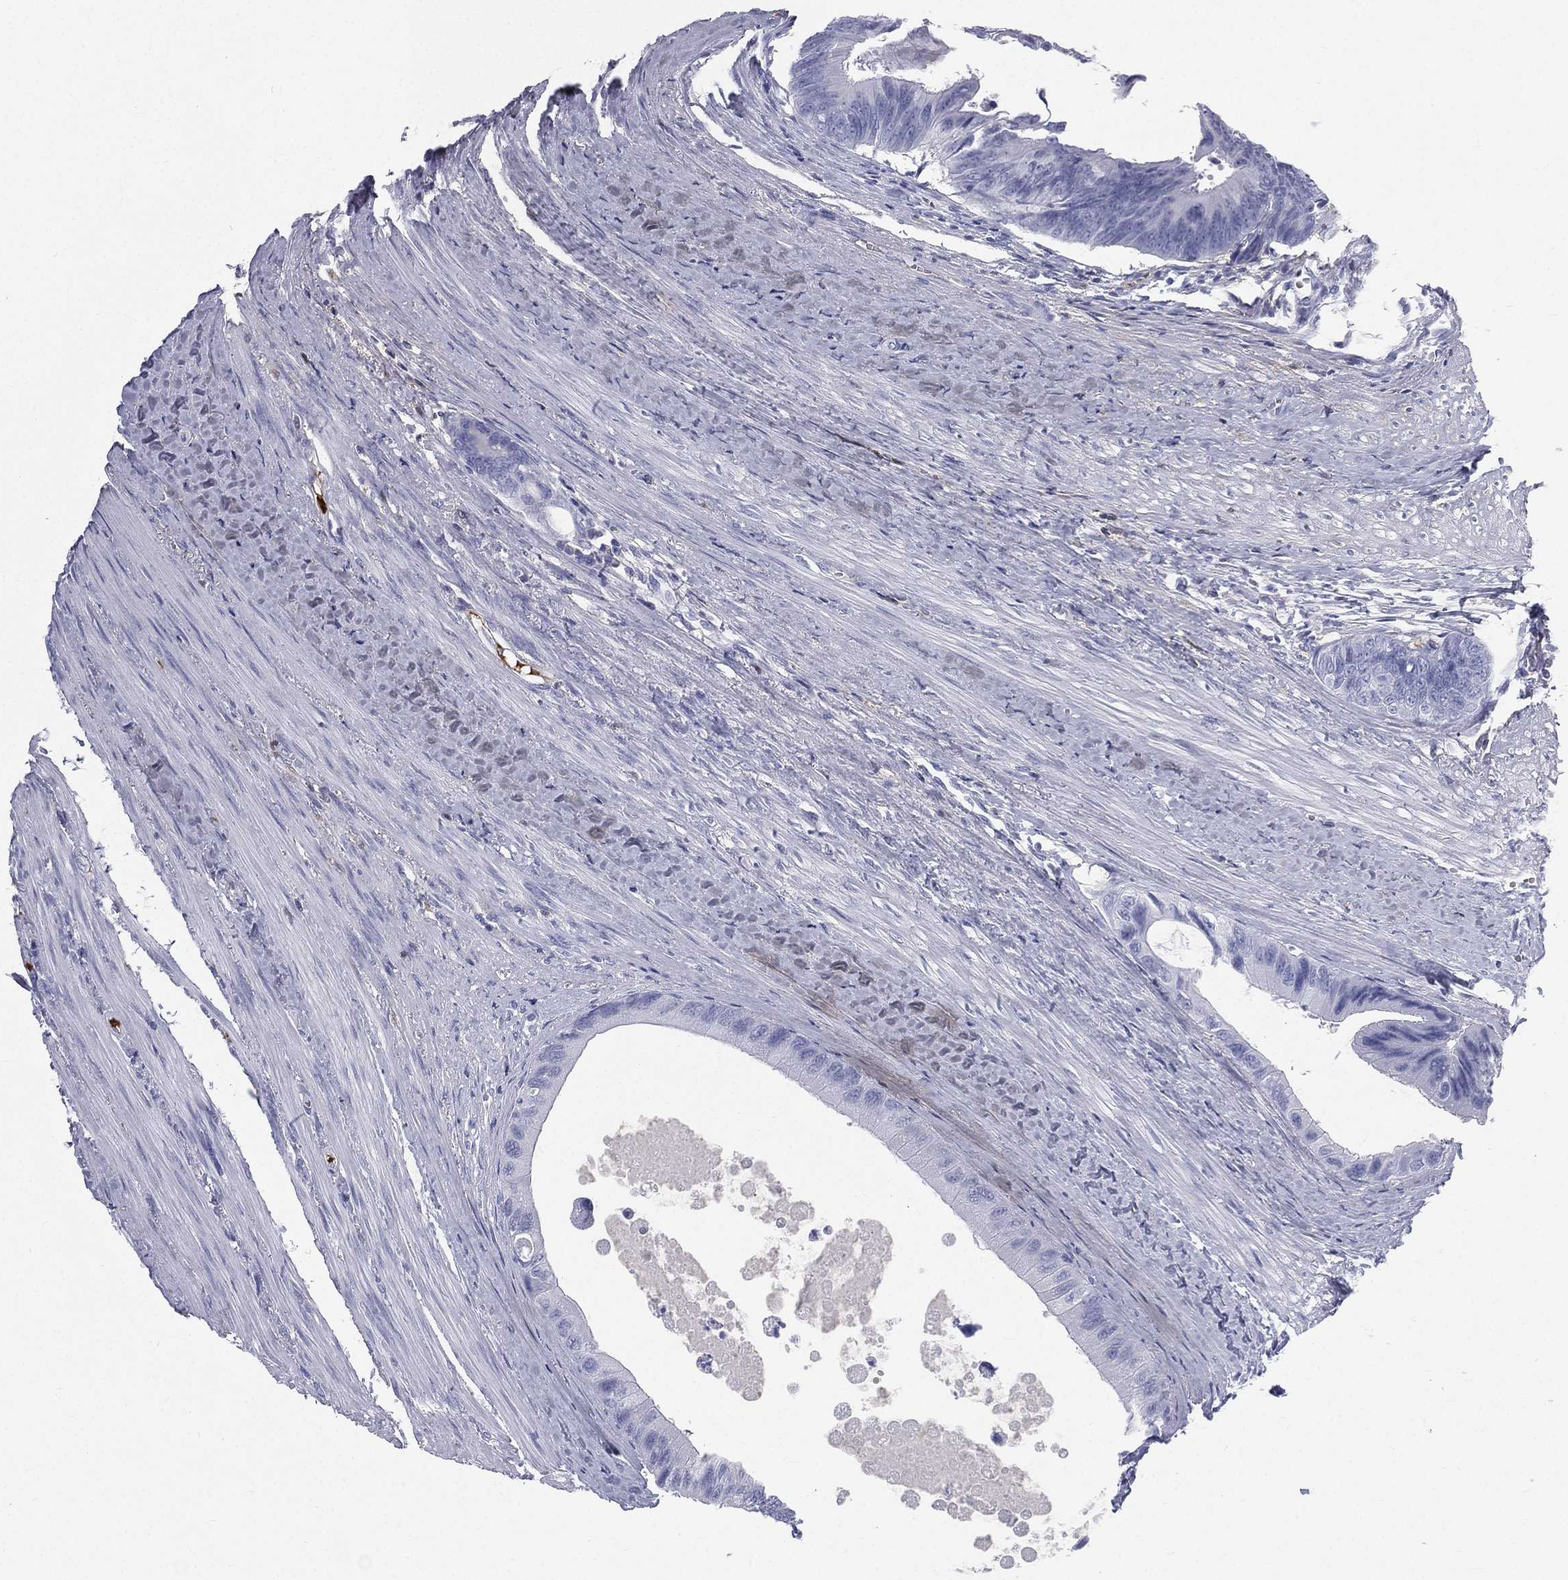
{"staining": {"intensity": "negative", "quantity": "none", "location": "none"}, "tissue": "colorectal cancer", "cell_type": "Tumor cells", "image_type": "cancer", "snomed": [{"axis": "morphology", "description": "Normal tissue, NOS"}, {"axis": "morphology", "description": "Adenocarcinoma, NOS"}, {"axis": "topography", "description": "Colon"}], "caption": "IHC of human colorectal cancer demonstrates no staining in tumor cells.", "gene": "HP", "patient": {"sex": "male", "age": 65}}